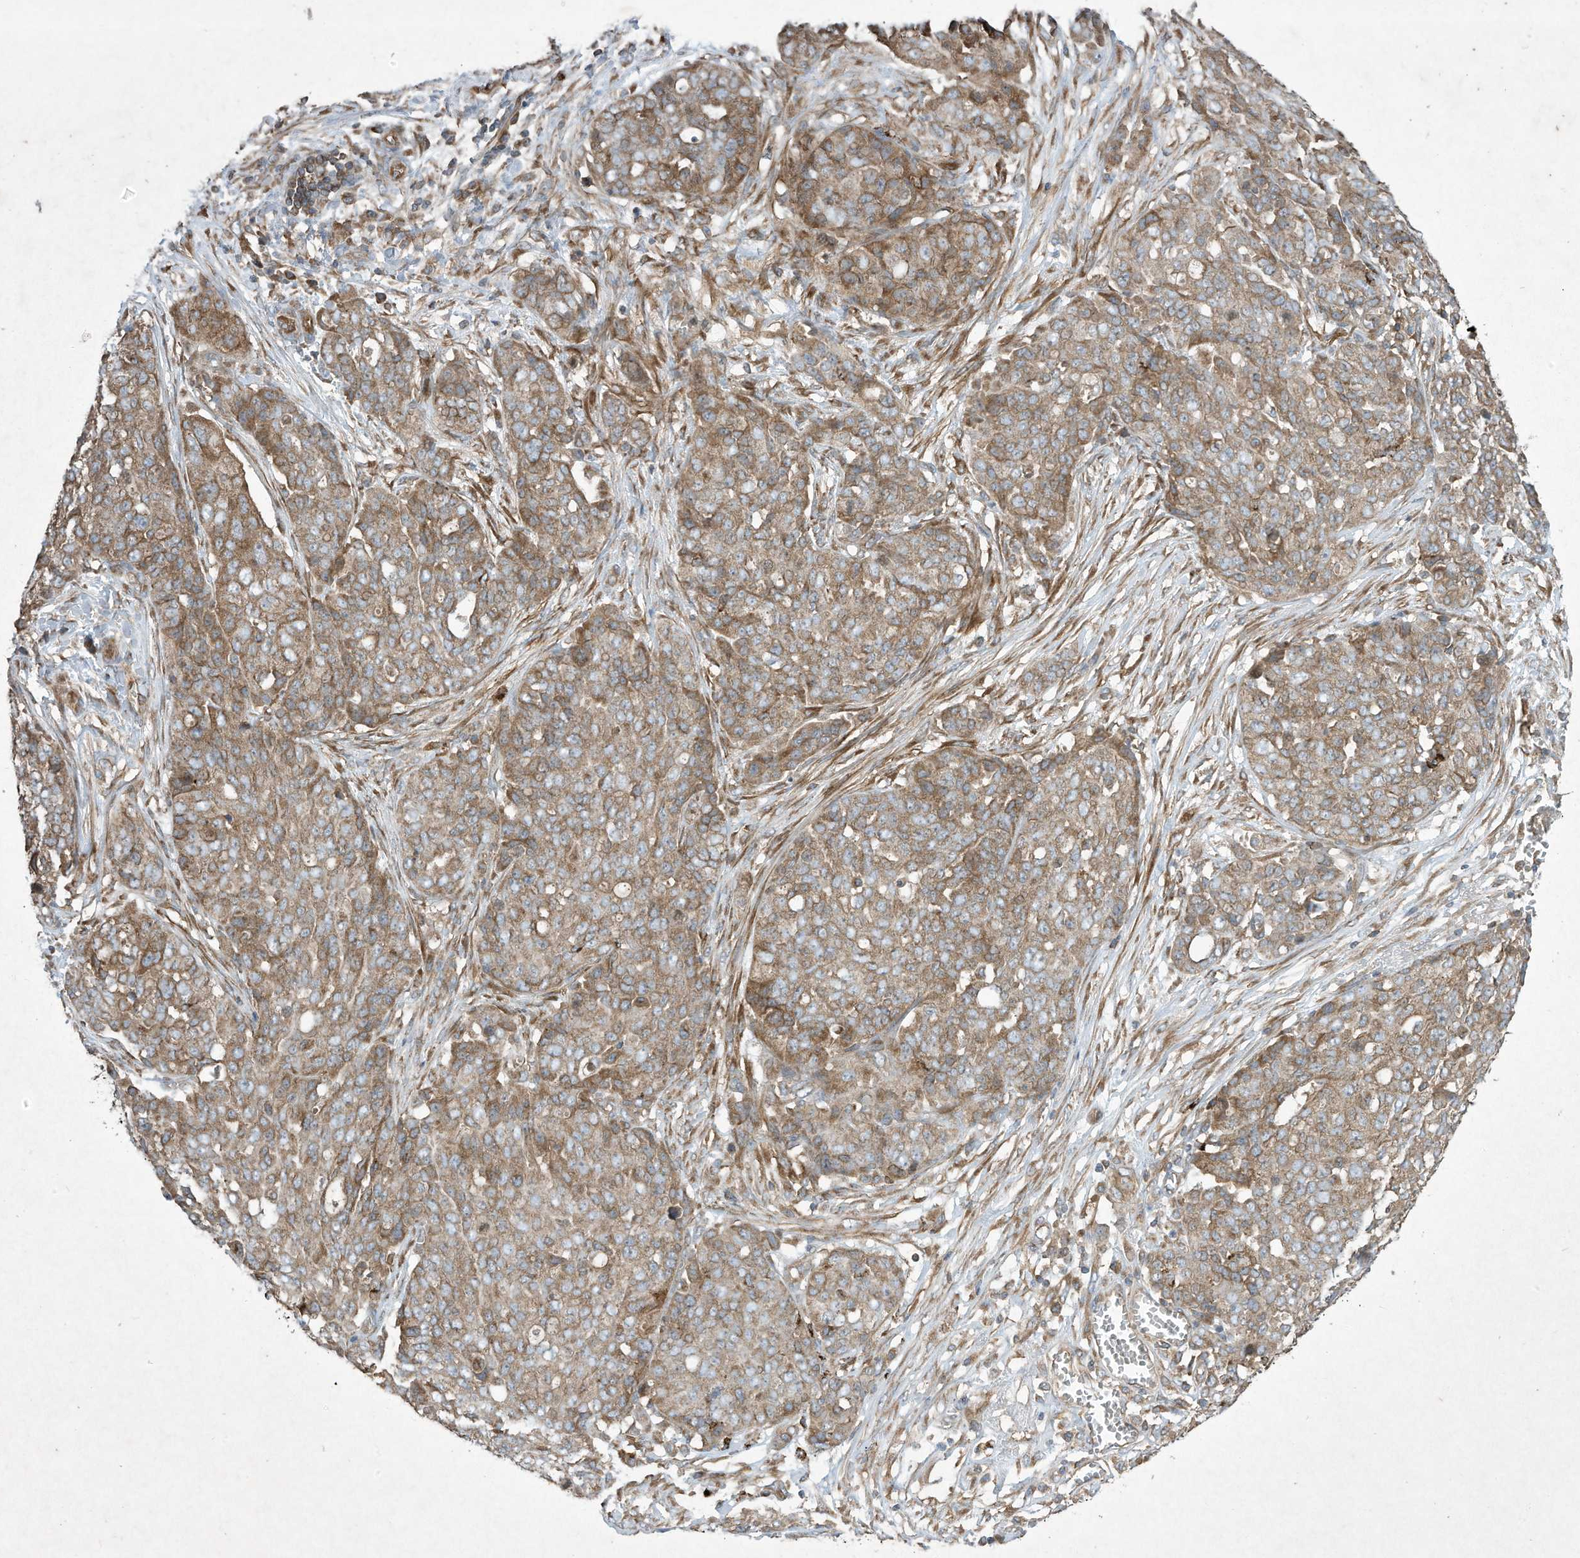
{"staining": {"intensity": "moderate", "quantity": ">75%", "location": "cytoplasmic/membranous"}, "tissue": "ovarian cancer", "cell_type": "Tumor cells", "image_type": "cancer", "snomed": [{"axis": "morphology", "description": "Cystadenocarcinoma, serous, NOS"}, {"axis": "topography", "description": "Soft tissue"}, {"axis": "topography", "description": "Ovary"}], "caption": "The histopathology image demonstrates a brown stain indicating the presence of a protein in the cytoplasmic/membranous of tumor cells in ovarian serous cystadenocarcinoma.", "gene": "SYNJ2", "patient": {"sex": "female", "age": 57}}